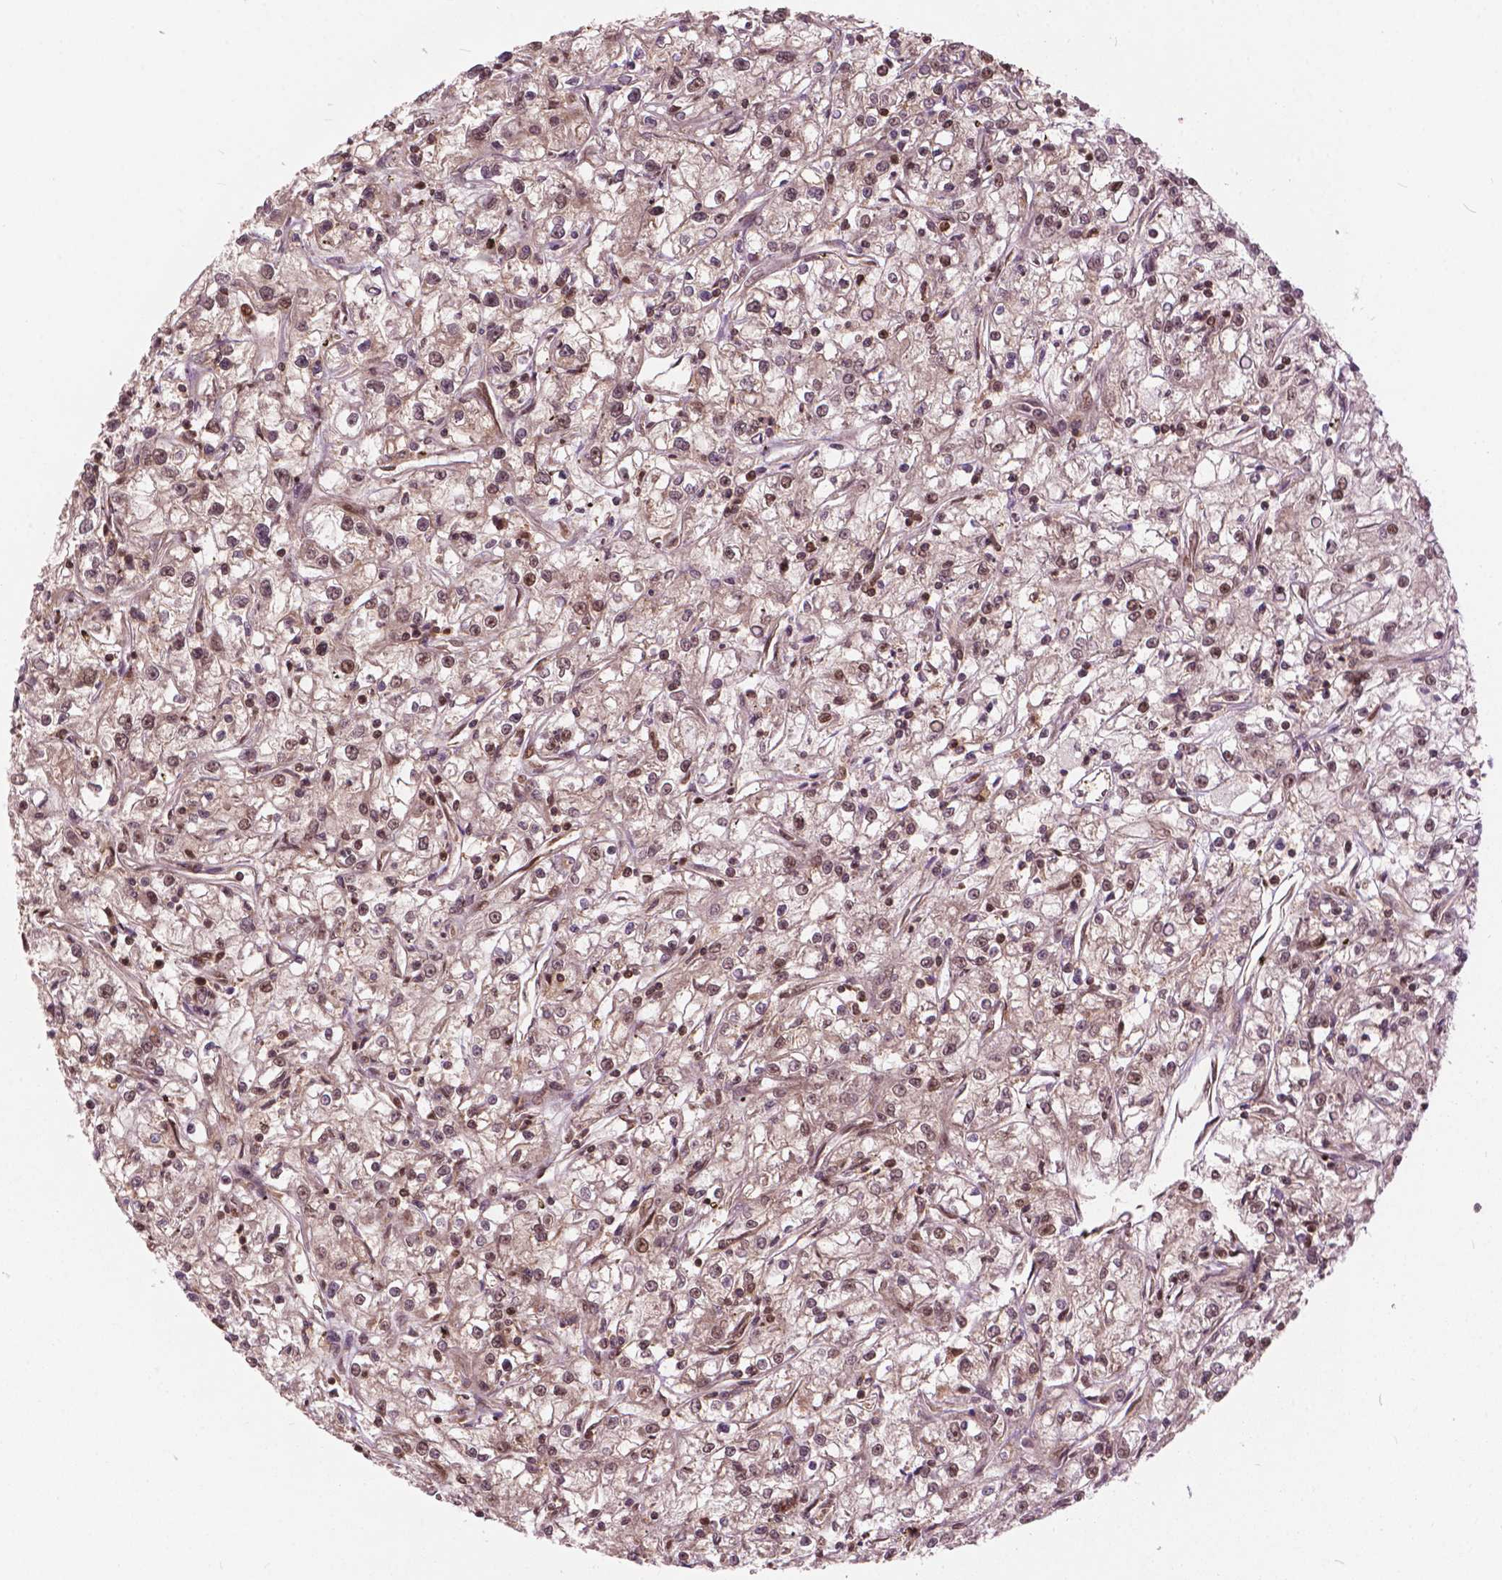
{"staining": {"intensity": "strong", "quantity": "25%-75%", "location": "nuclear"}, "tissue": "renal cancer", "cell_type": "Tumor cells", "image_type": "cancer", "snomed": [{"axis": "morphology", "description": "Adenocarcinoma, NOS"}, {"axis": "topography", "description": "Kidney"}], "caption": "Strong nuclear expression is present in about 25%-75% of tumor cells in adenocarcinoma (renal).", "gene": "ANP32B", "patient": {"sex": "female", "age": 59}}